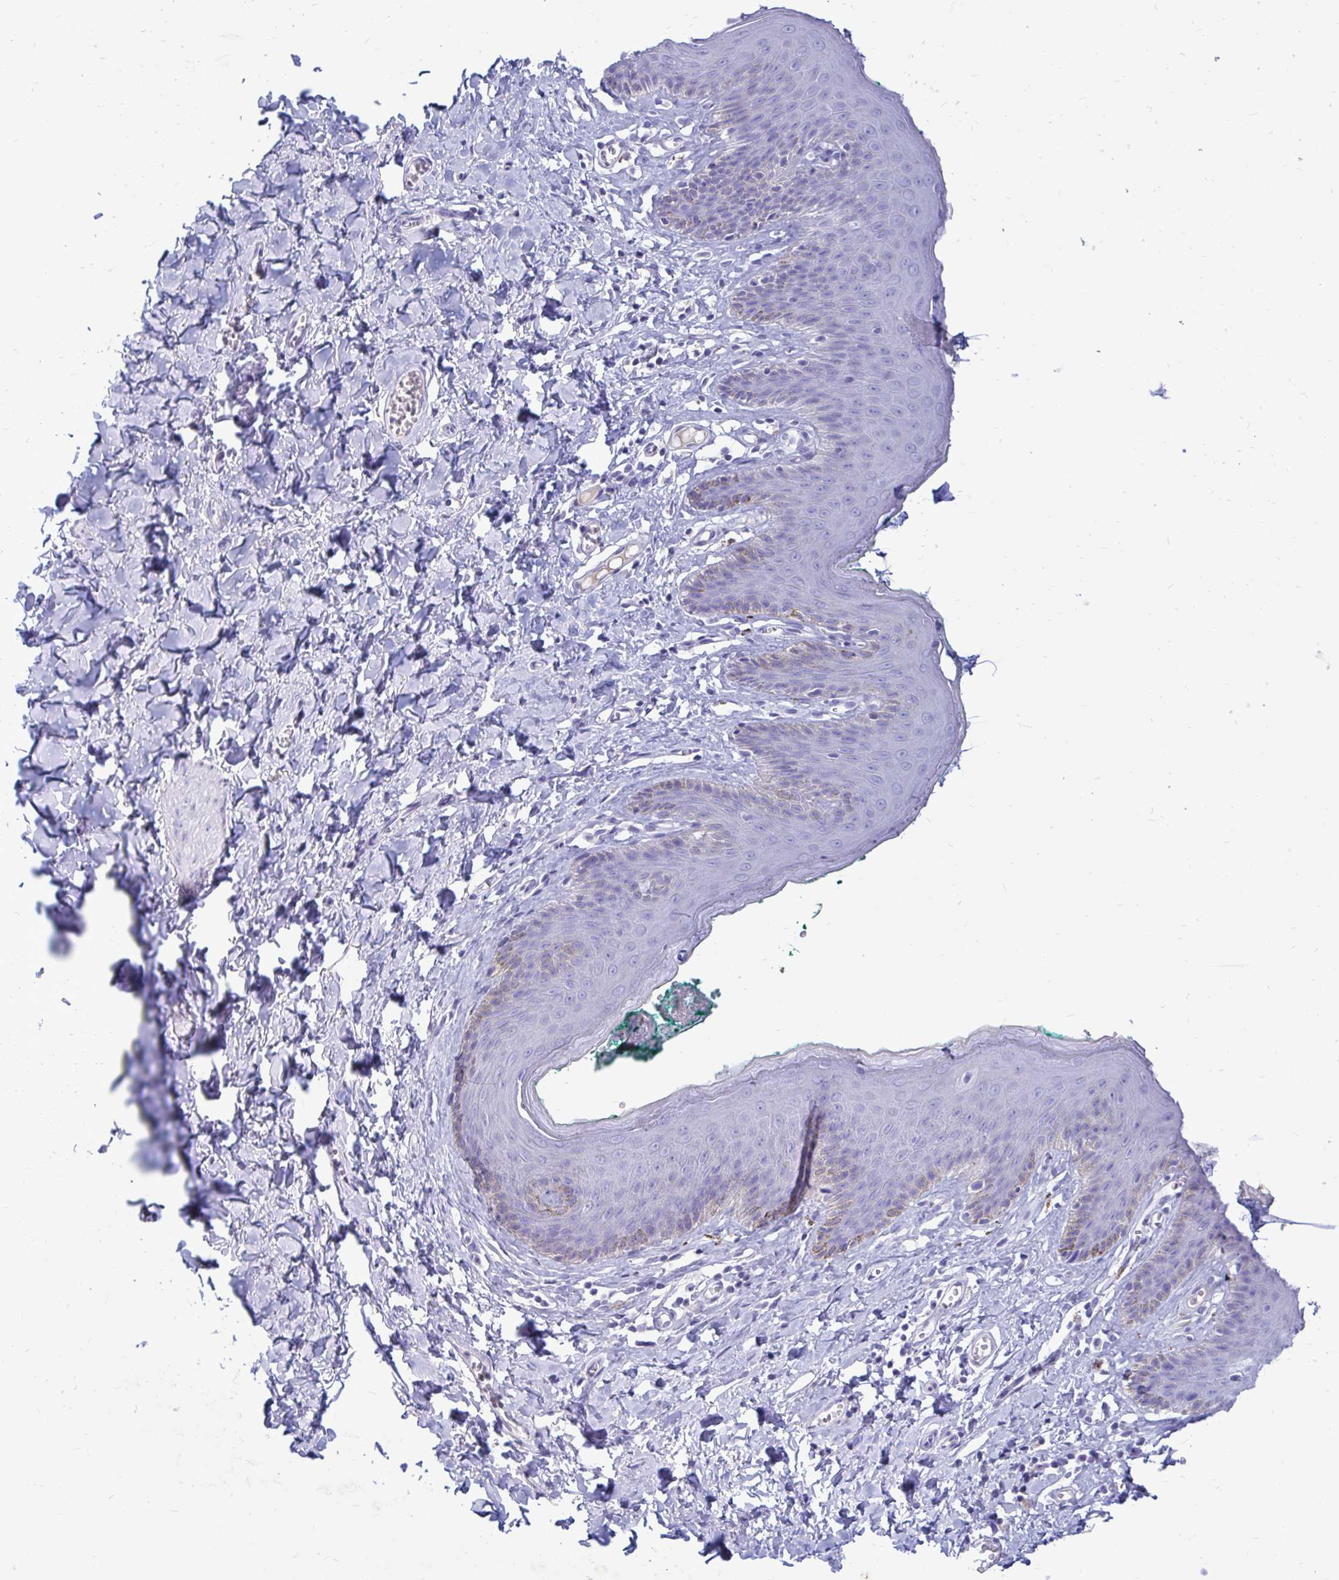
{"staining": {"intensity": "negative", "quantity": "none", "location": "none"}, "tissue": "skin", "cell_type": "Epidermal cells", "image_type": "normal", "snomed": [{"axis": "morphology", "description": "Normal tissue, NOS"}, {"axis": "topography", "description": "Vulva"}, {"axis": "topography", "description": "Peripheral nerve tissue"}], "caption": "The photomicrograph exhibits no significant expression in epidermal cells of skin. The staining is performed using DAB (3,3'-diaminobenzidine) brown chromogen with nuclei counter-stained in using hematoxylin.", "gene": "NANOGNB", "patient": {"sex": "female", "age": 66}}